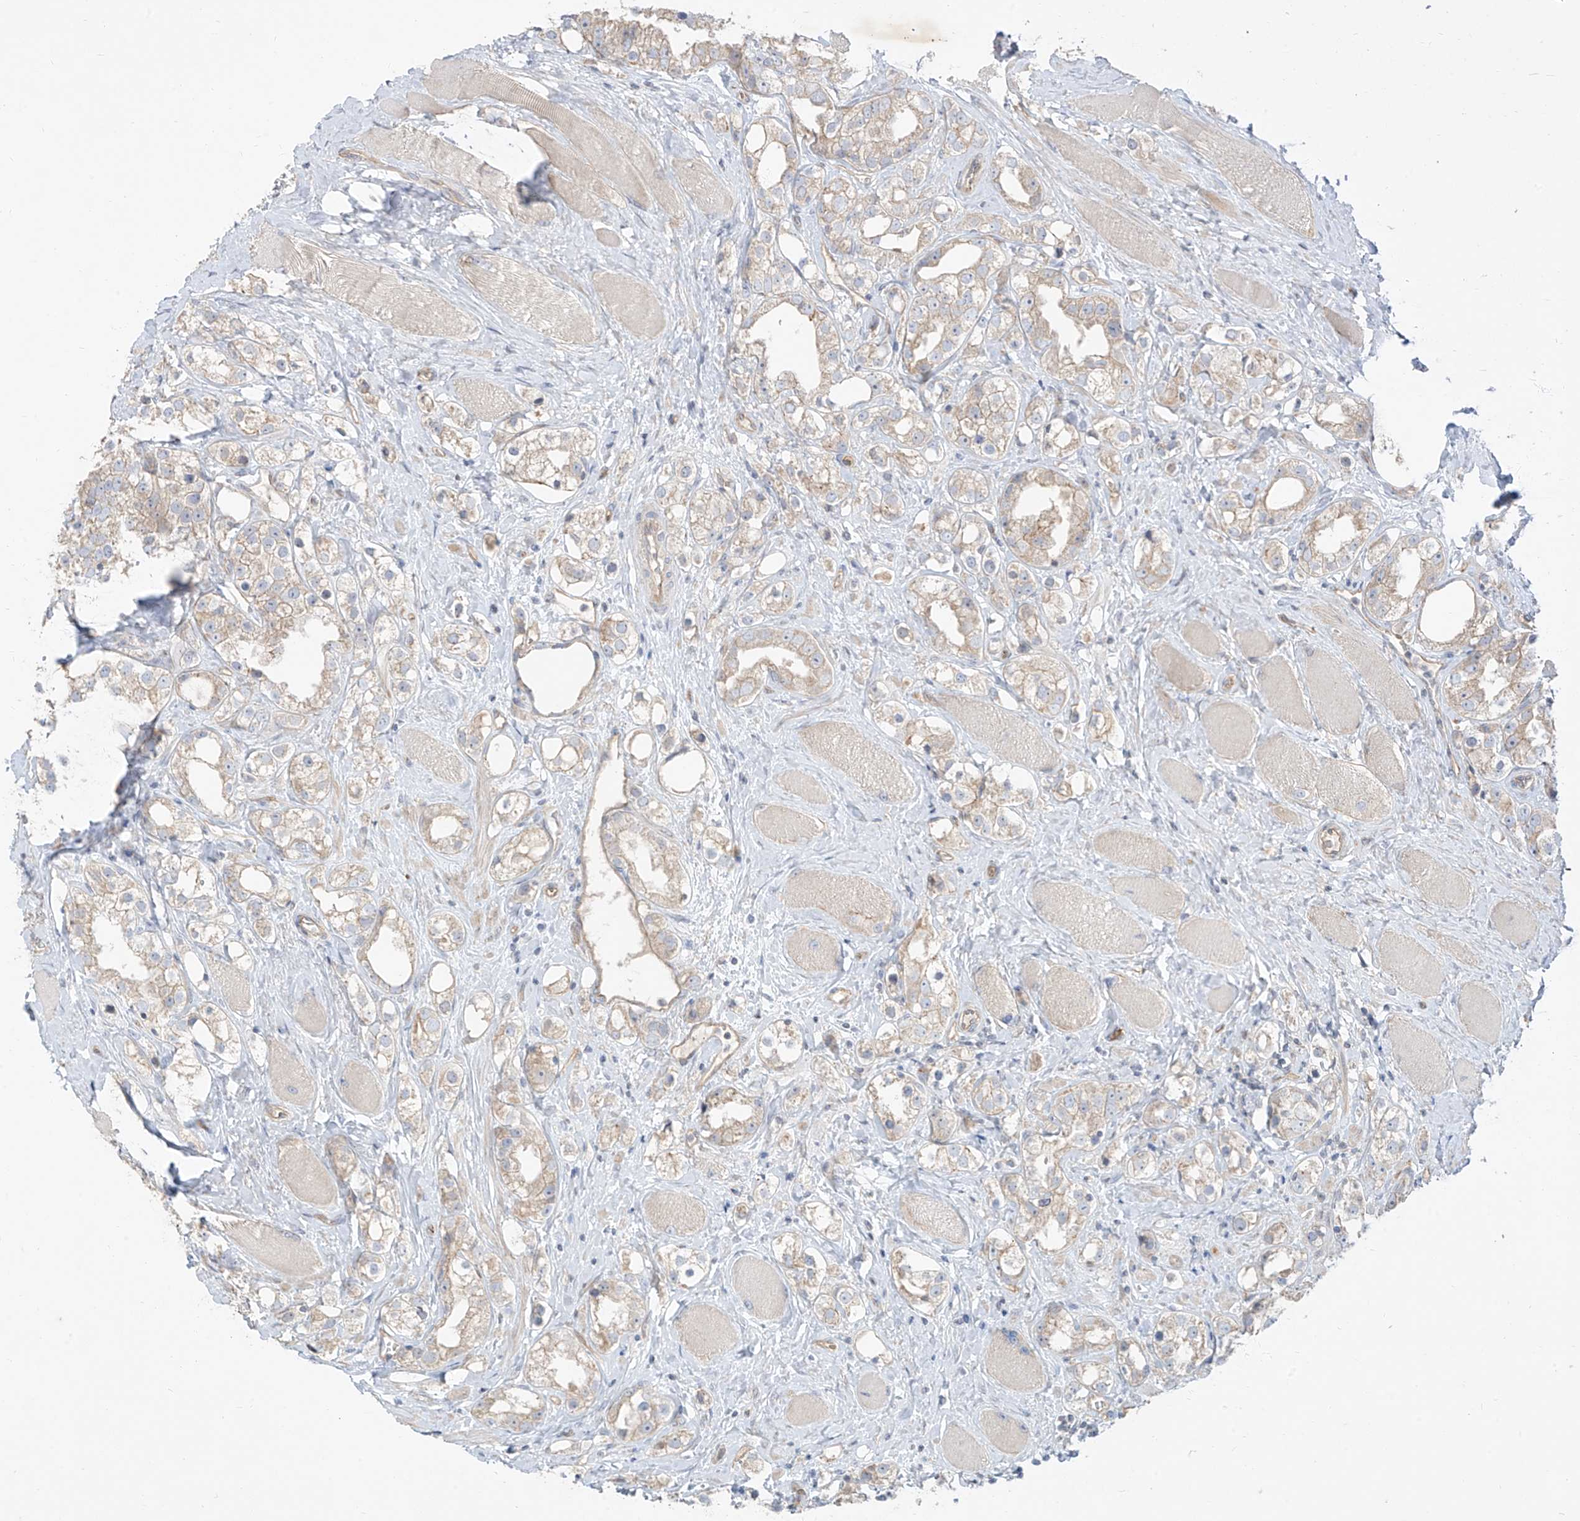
{"staining": {"intensity": "weak", "quantity": "<25%", "location": "cytoplasmic/membranous"}, "tissue": "prostate cancer", "cell_type": "Tumor cells", "image_type": "cancer", "snomed": [{"axis": "morphology", "description": "Adenocarcinoma, NOS"}, {"axis": "topography", "description": "Prostate"}], "caption": "High power microscopy image of an IHC photomicrograph of adenocarcinoma (prostate), revealing no significant expression in tumor cells. (IHC, brightfield microscopy, high magnification).", "gene": "EPHX4", "patient": {"sex": "male", "age": 79}}